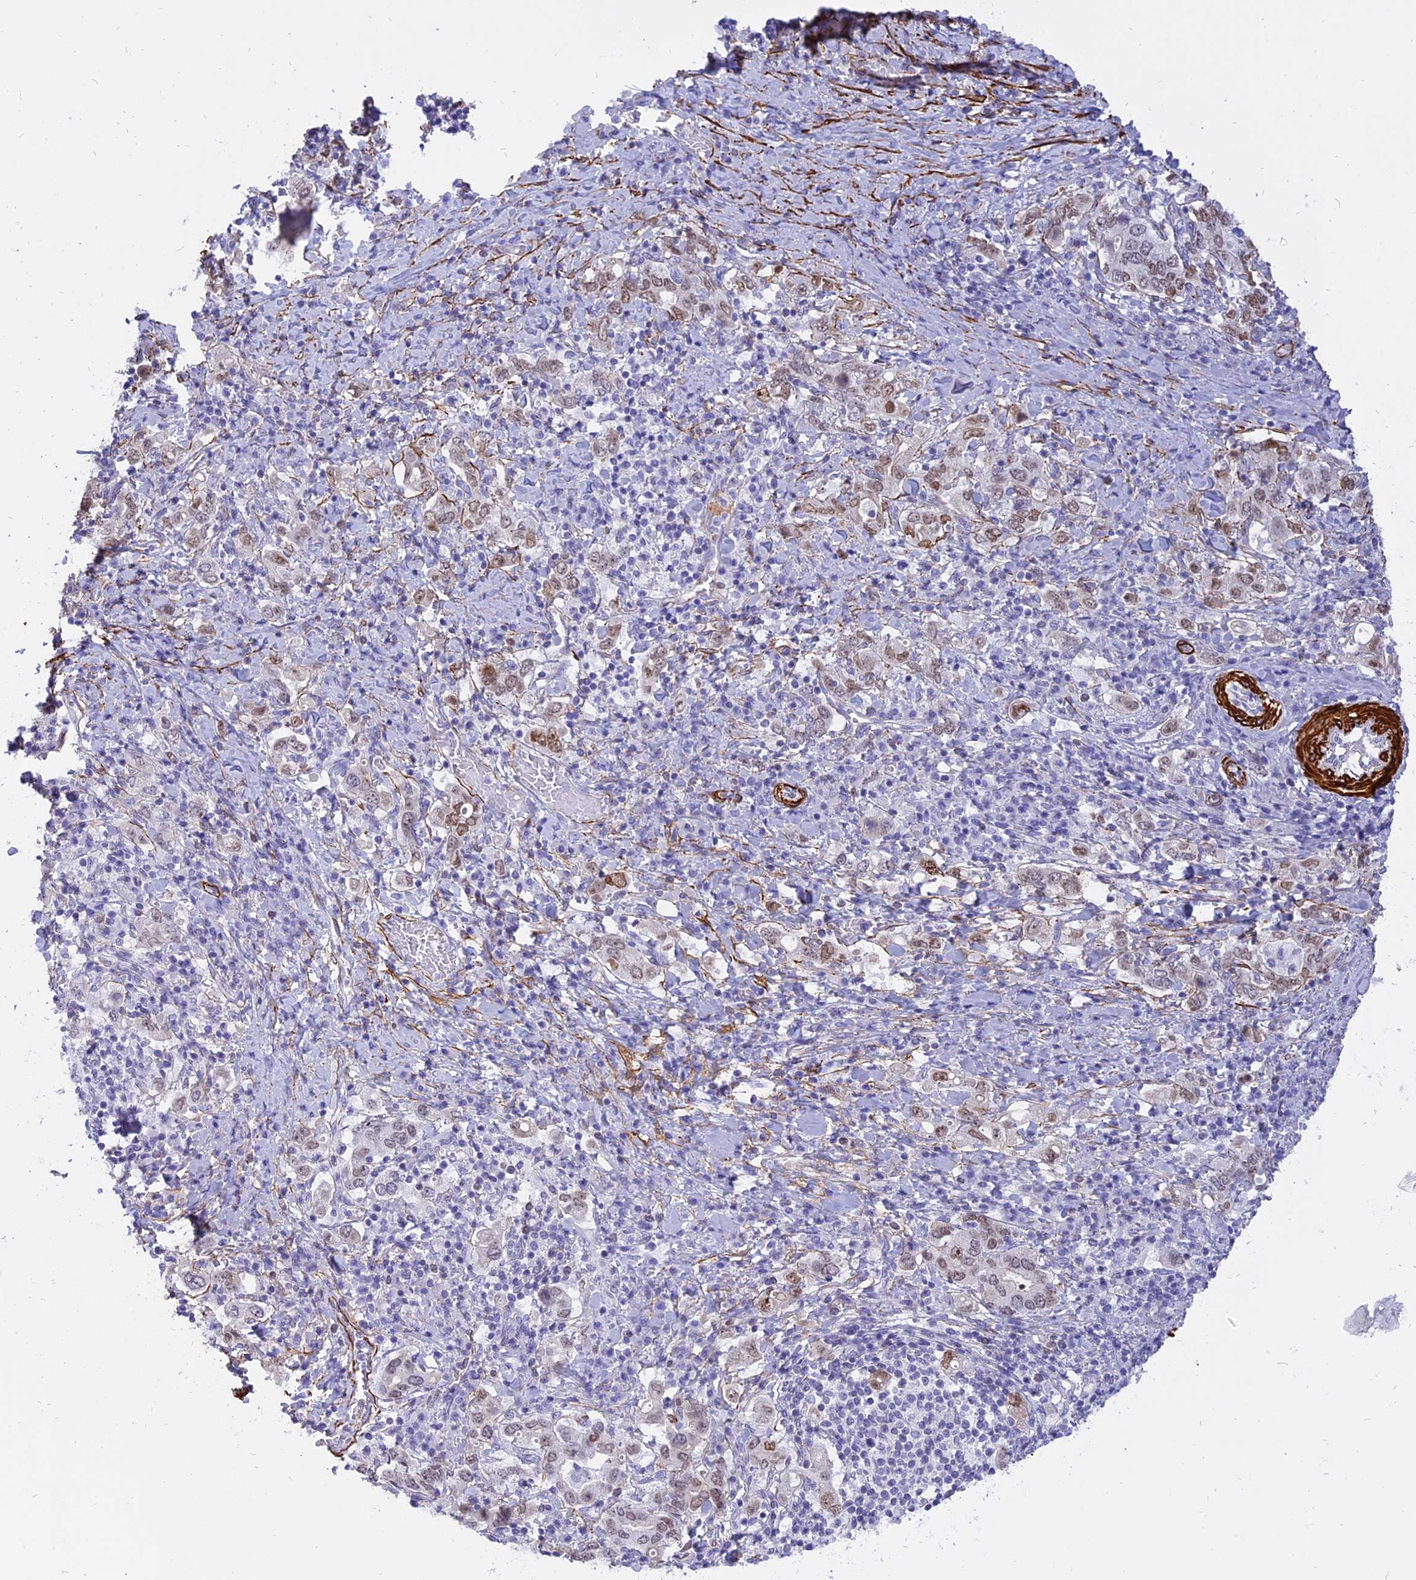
{"staining": {"intensity": "weak", "quantity": "25%-75%", "location": "nuclear"}, "tissue": "stomach cancer", "cell_type": "Tumor cells", "image_type": "cancer", "snomed": [{"axis": "morphology", "description": "Adenocarcinoma, NOS"}, {"axis": "topography", "description": "Stomach, upper"}, {"axis": "topography", "description": "Stomach"}], "caption": "A histopathology image of stomach cancer (adenocarcinoma) stained for a protein demonstrates weak nuclear brown staining in tumor cells.", "gene": "CENPV", "patient": {"sex": "male", "age": 62}}